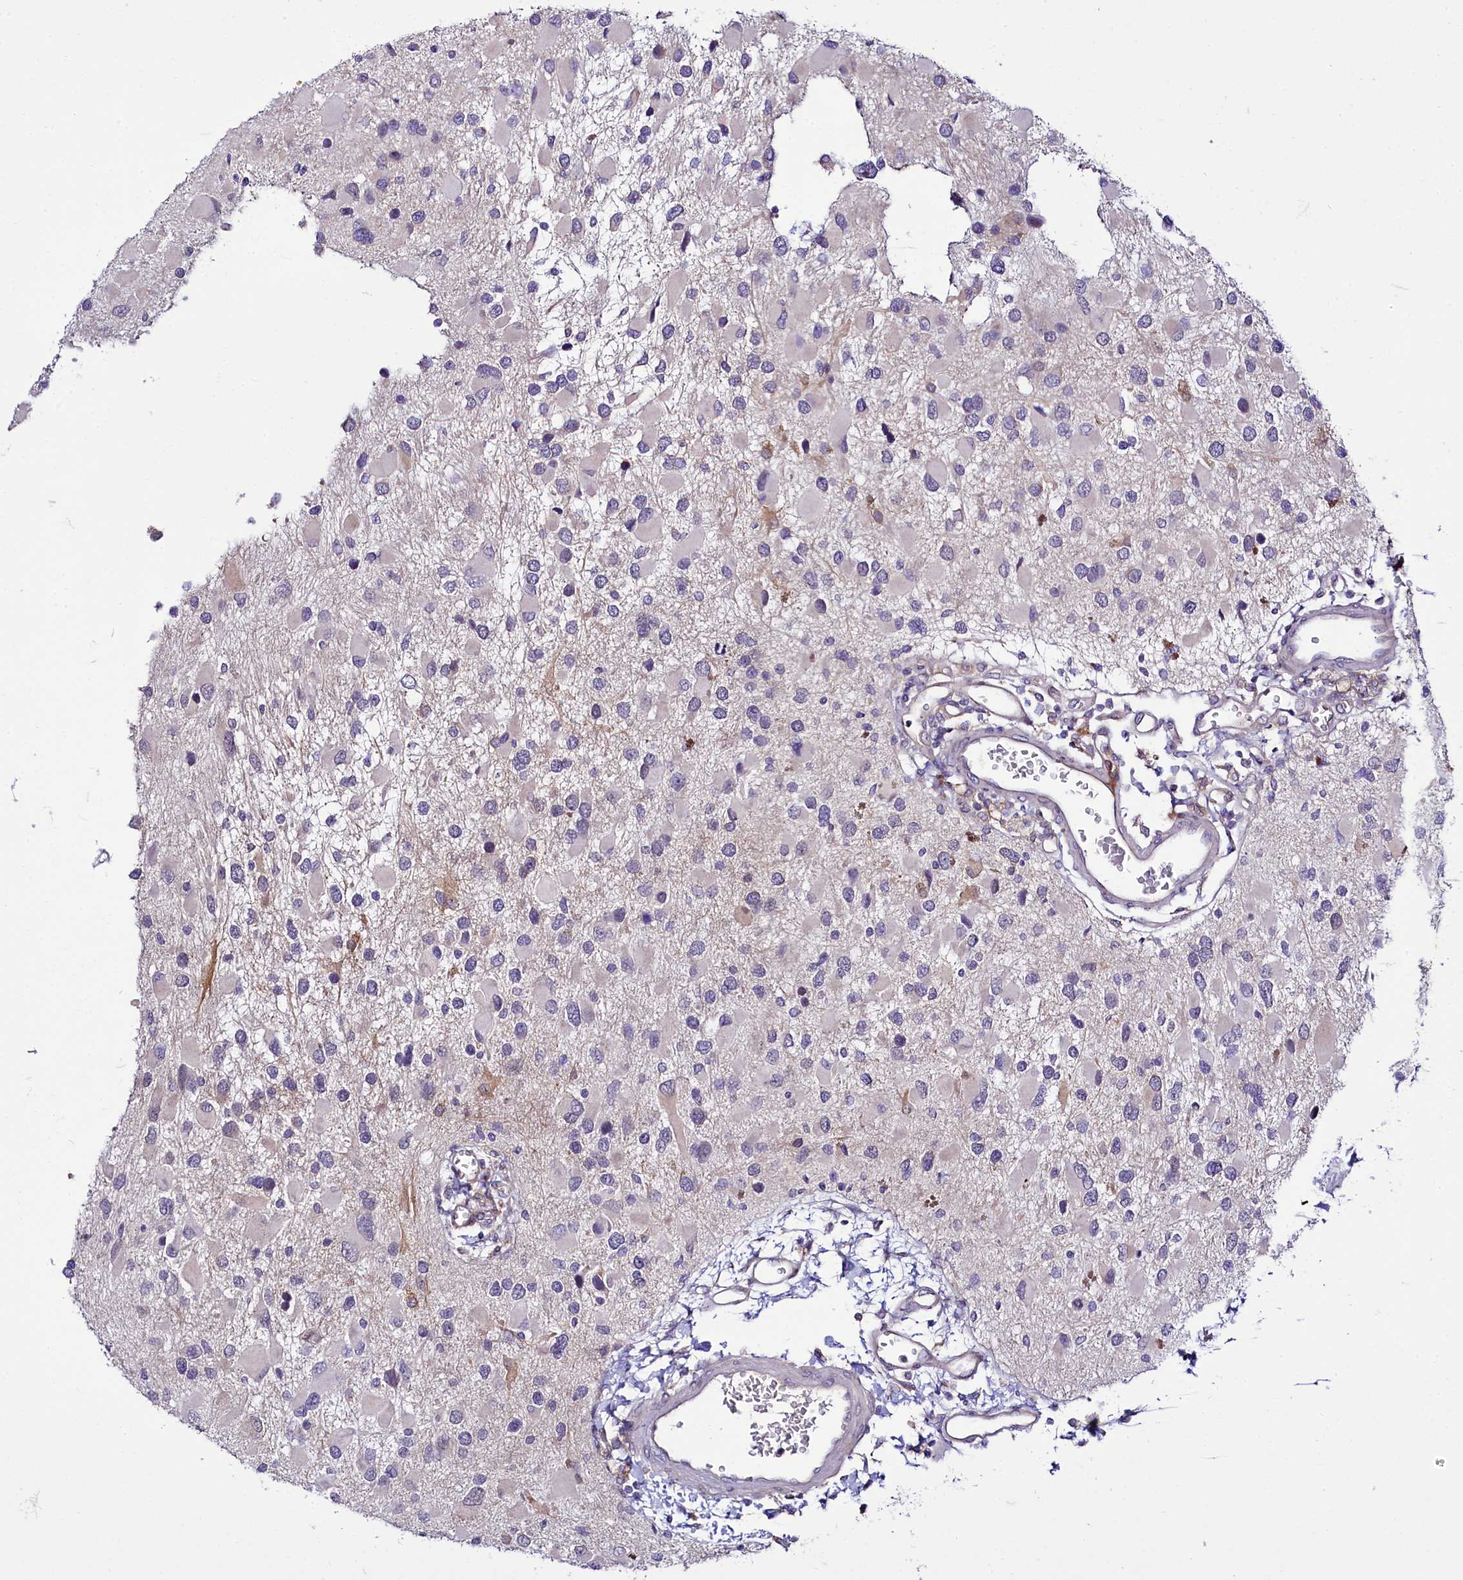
{"staining": {"intensity": "negative", "quantity": "none", "location": "none"}, "tissue": "glioma", "cell_type": "Tumor cells", "image_type": "cancer", "snomed": [{"axis": "morphology", "description": "Glioma, malignant, High grade"}, {"axis": "topography", "description": "Brain"}], "caption": "Tumor cells are negative for brown protein staining in glioma.", "gene": "ZC3H12C", "patient": {"sex": "male", "age": 53}}